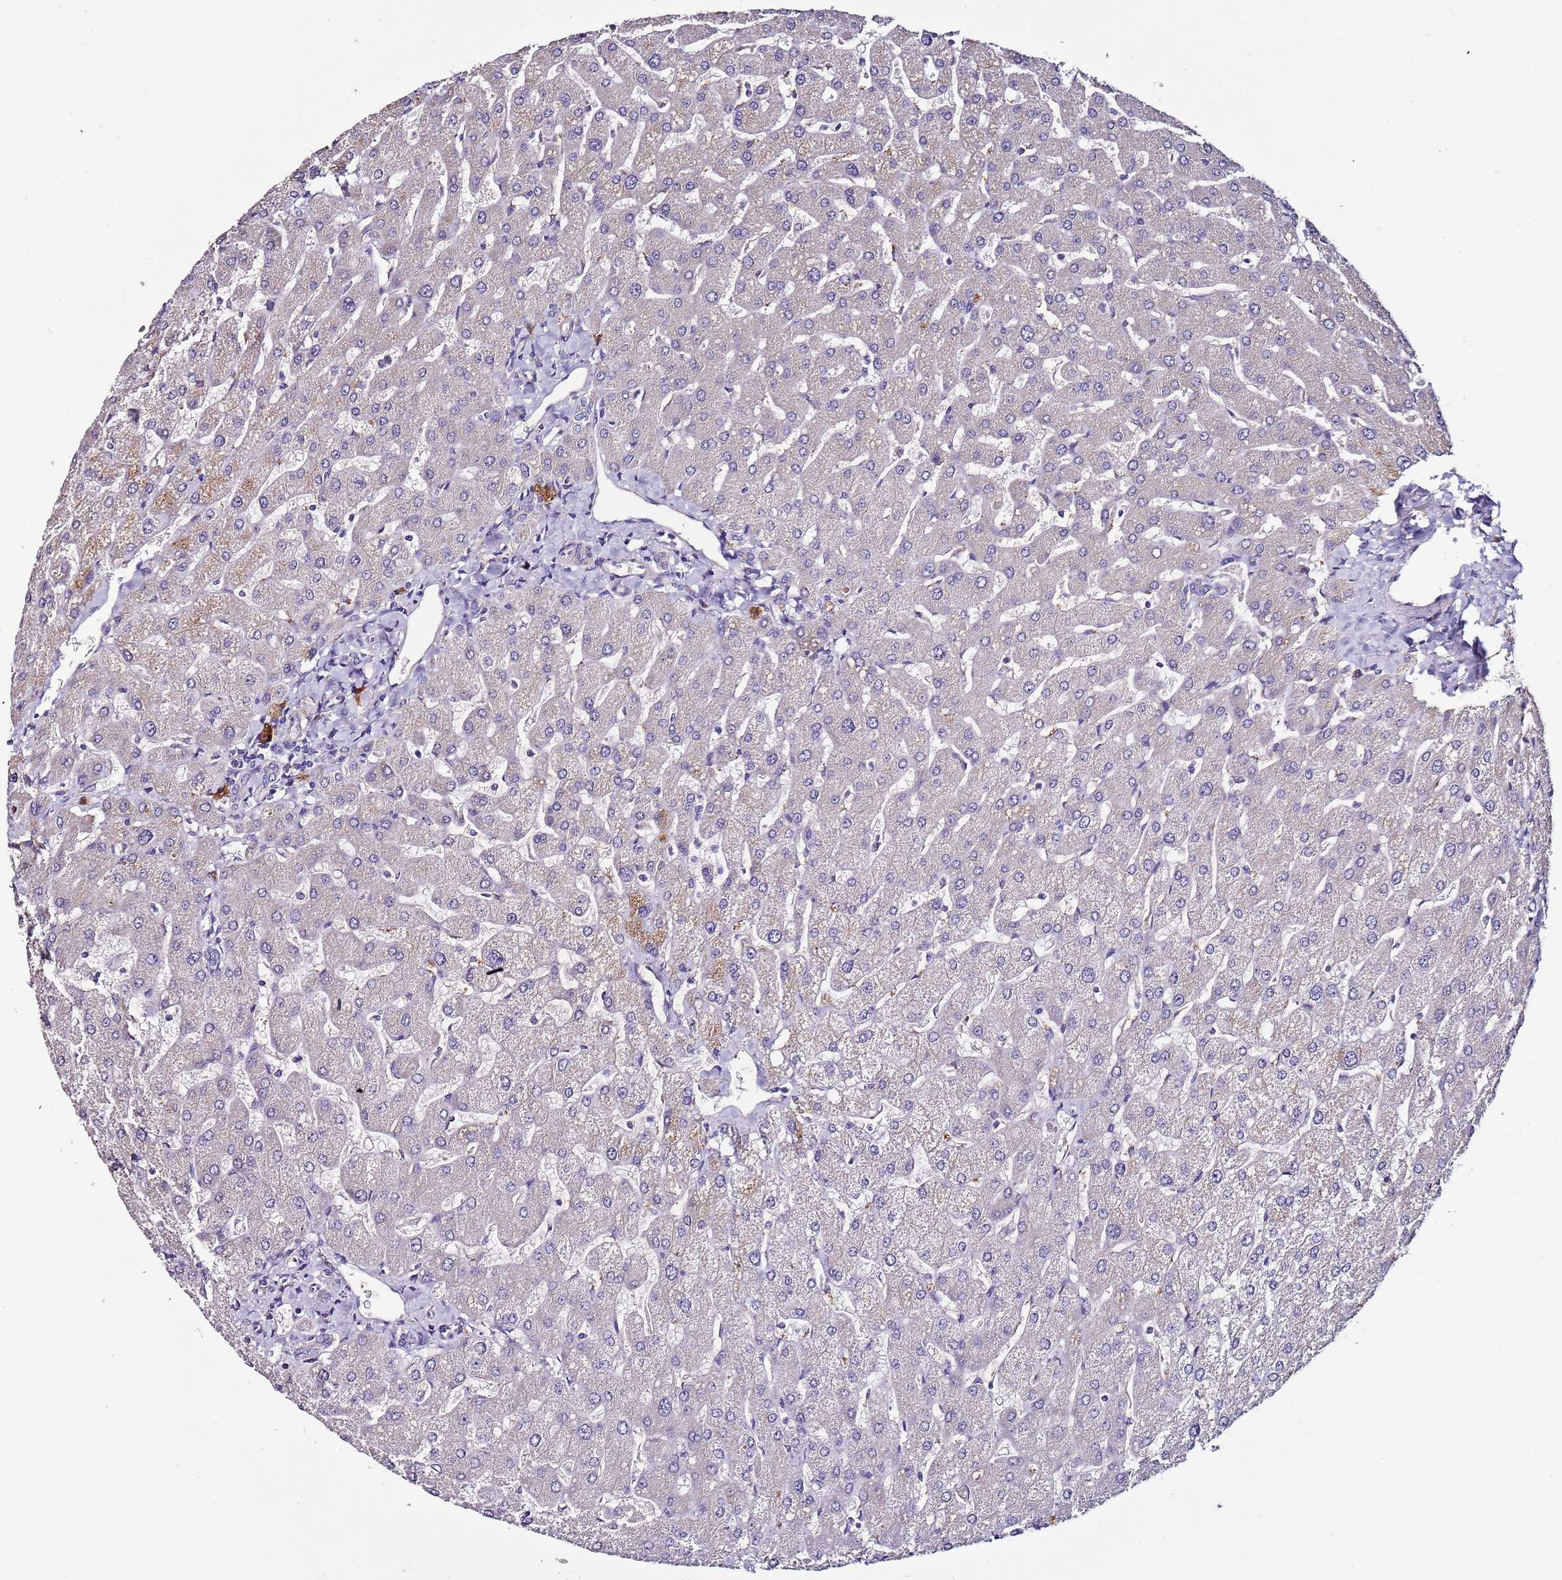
{"staining": {"intensity": "negative", "quantity": "none", "location": "none"}, "tissue": "liver", "cell_type": "Cholangiocytes", "image_type": "normal", "snomed": [{"axis": "morphology", "description": "Normal tissue, NOS"}, {"axis": "topography", "description": "Liver"}], "caption": "Immunohistochemistry histopathology image of unremarkable liver: liver stained with DAB shows no significant protein positivity in cholangiocytes.", "gene": "FAM20A", "patient": {"sex": "male", "age": 55}}